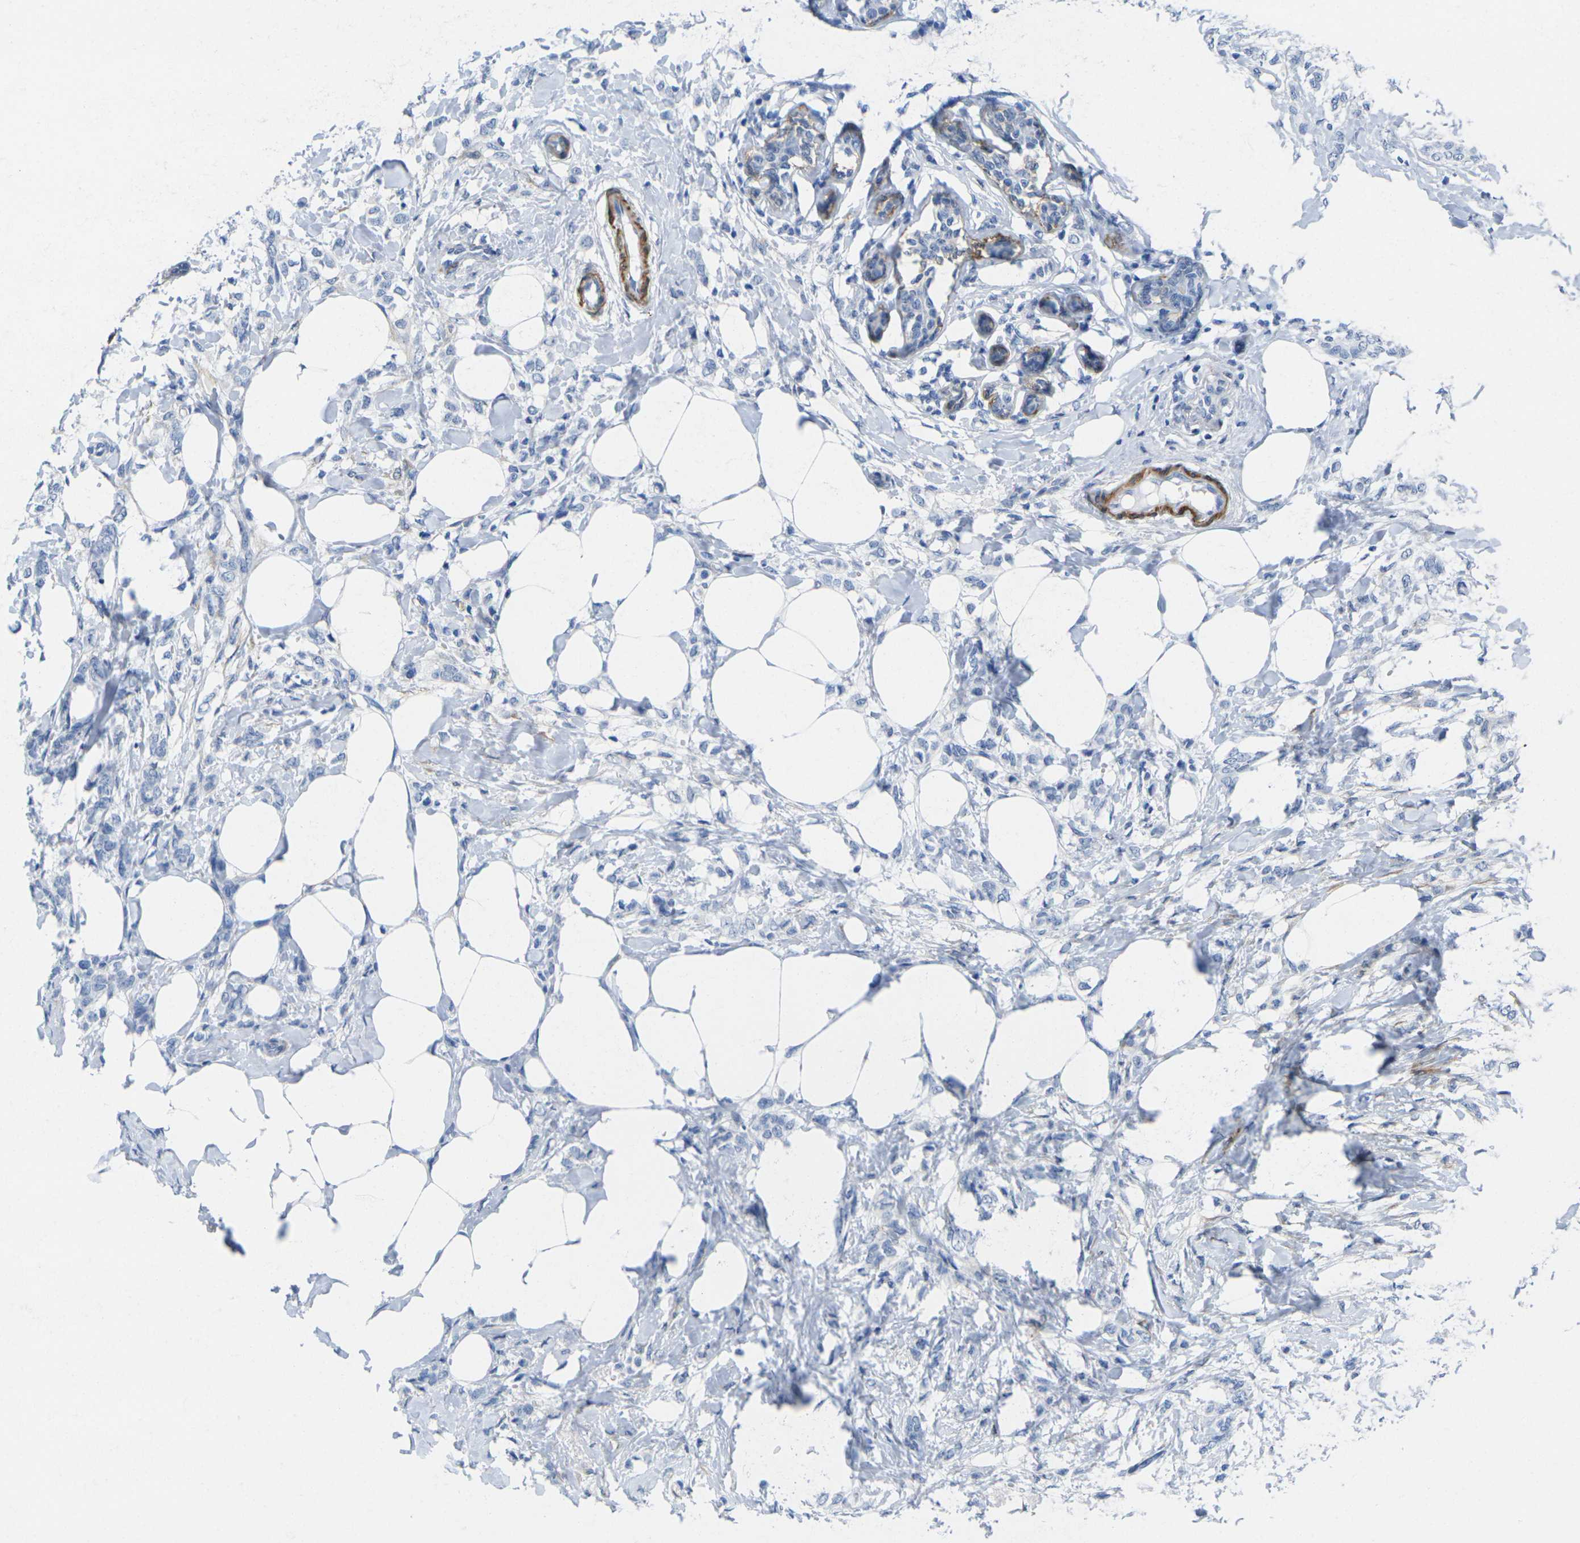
{"staining": {"intensity": "negative", "quantity": "none", "location": "none"}, "tissue": "breast cancer", "cell_type": "Tumor cells", "image_type": "cancer", "snomed": [{"axis": "morphology", "description": "Lobular carcinoma, in situ"}, {"axis": "morphology", "description": "Lobular carcinoma"}, {"axis": "topography", "description": "Breast"}], "caption": "An immunohistochemistry (IHC) image of breast lobular carcinoma in situ is shown. There is no staining in tumor cells of breast lobular carcinoma in situ.", "gene": "CNN1", "patient": {"sex": "female", "age": 41}}